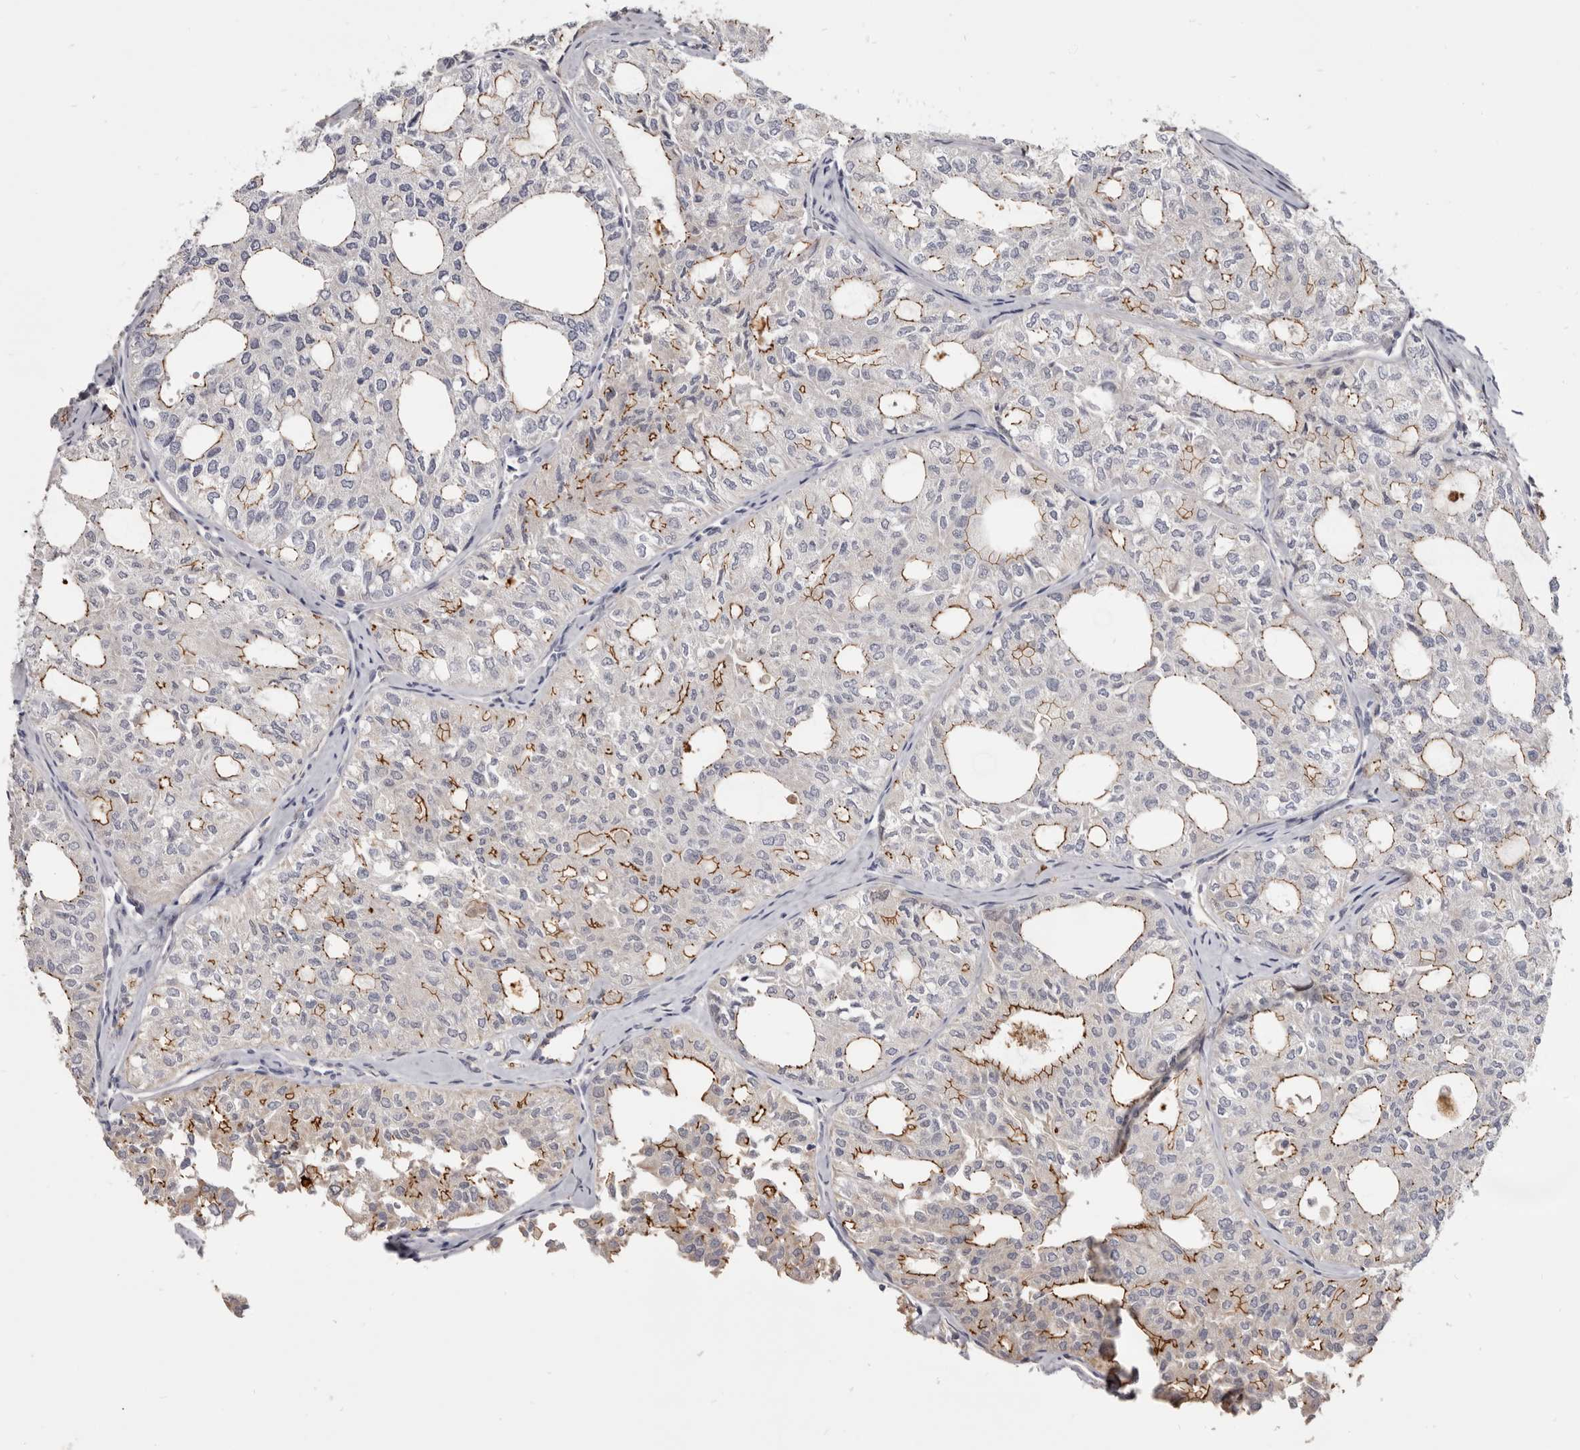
{"staining": {"intensity": "moderate", "quantity": "25%-75%", "location": "cytoplasmic/membranous"}, "tissue": "thyroid cancer", "cell_type": "Tumor cells", "image_type": "cancer", "snomed": [{"axis": "morphology", "description": "Follicular adenoma carcinoma, NOS"}, {"axis": "topography", "description": "Thyroid gland"}], "caption": "This photomicrograph demonstrates IHC staining of thyroid cancer (follicular adenoma carcinoma), with medium moderate cytoplasmic/membranous expression in approximately 25%-75% of tumor cells.", "gene": "CGN", "patient": {"sex": "male", "age": 75}}